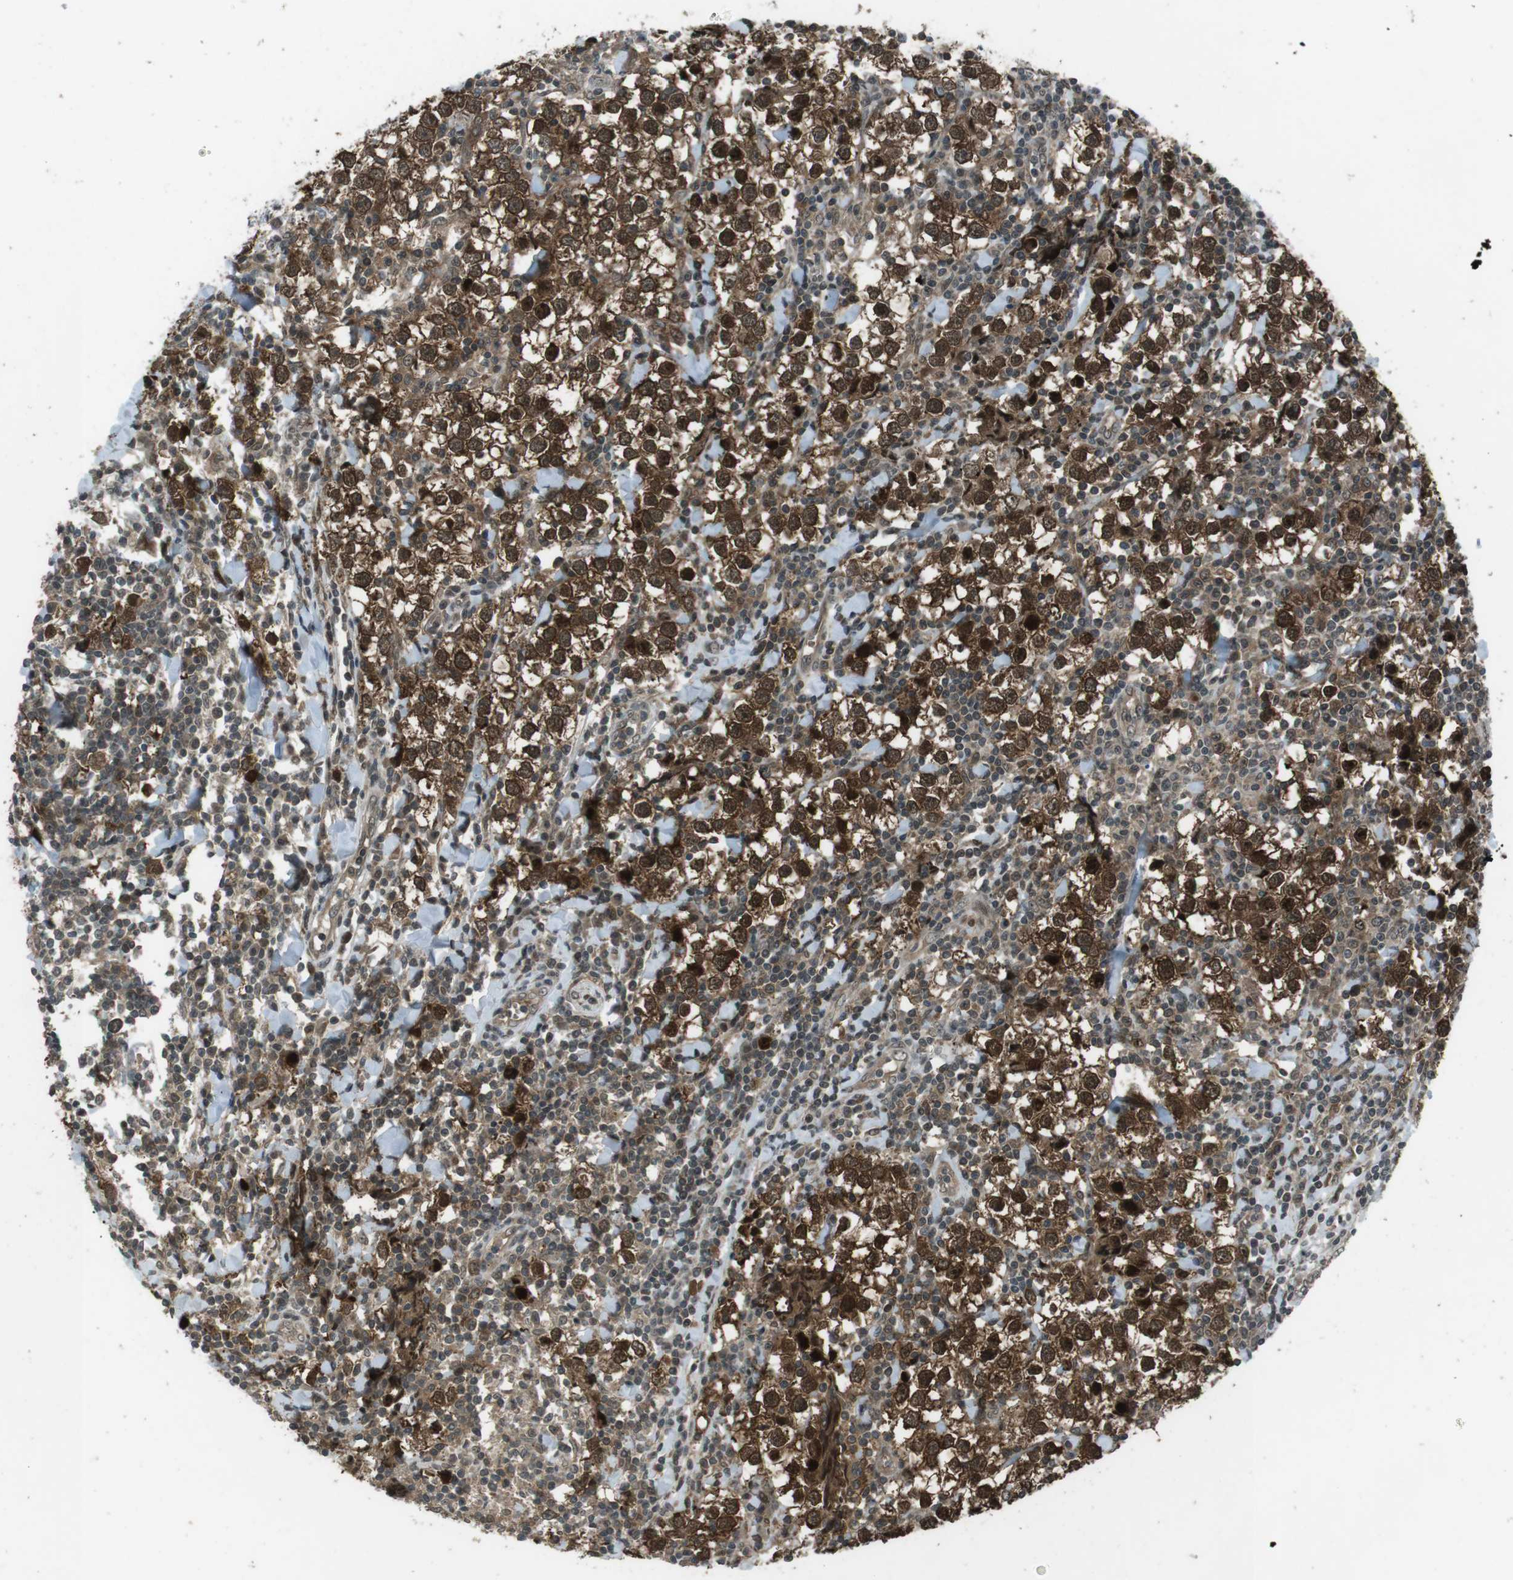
{"staining": {"intensity": "strong", "quantity": ">75%", "location": "cytoplasmic/membranous,nuclear"}, "tissue": "testis cancer", "cell_type": "Tumor cells", "image_type": "cancer", "snomed": [{"axis": "morphology", "description": "Seminoma, NOS"}, {"axis": "morphology", "description": "Carcinoma, Embryonal, NOS"}, {"axis": "topography", "description": "Testis"}], "caption": "Testis embryonal carcinoma stained with immunohistochemistry exhibits strong cytoplasmic/membranous and nuclear expression in about >75% of tumor cells.", "gene": "SLITRK5", "patient": {"sex": "male", "age": 36}}